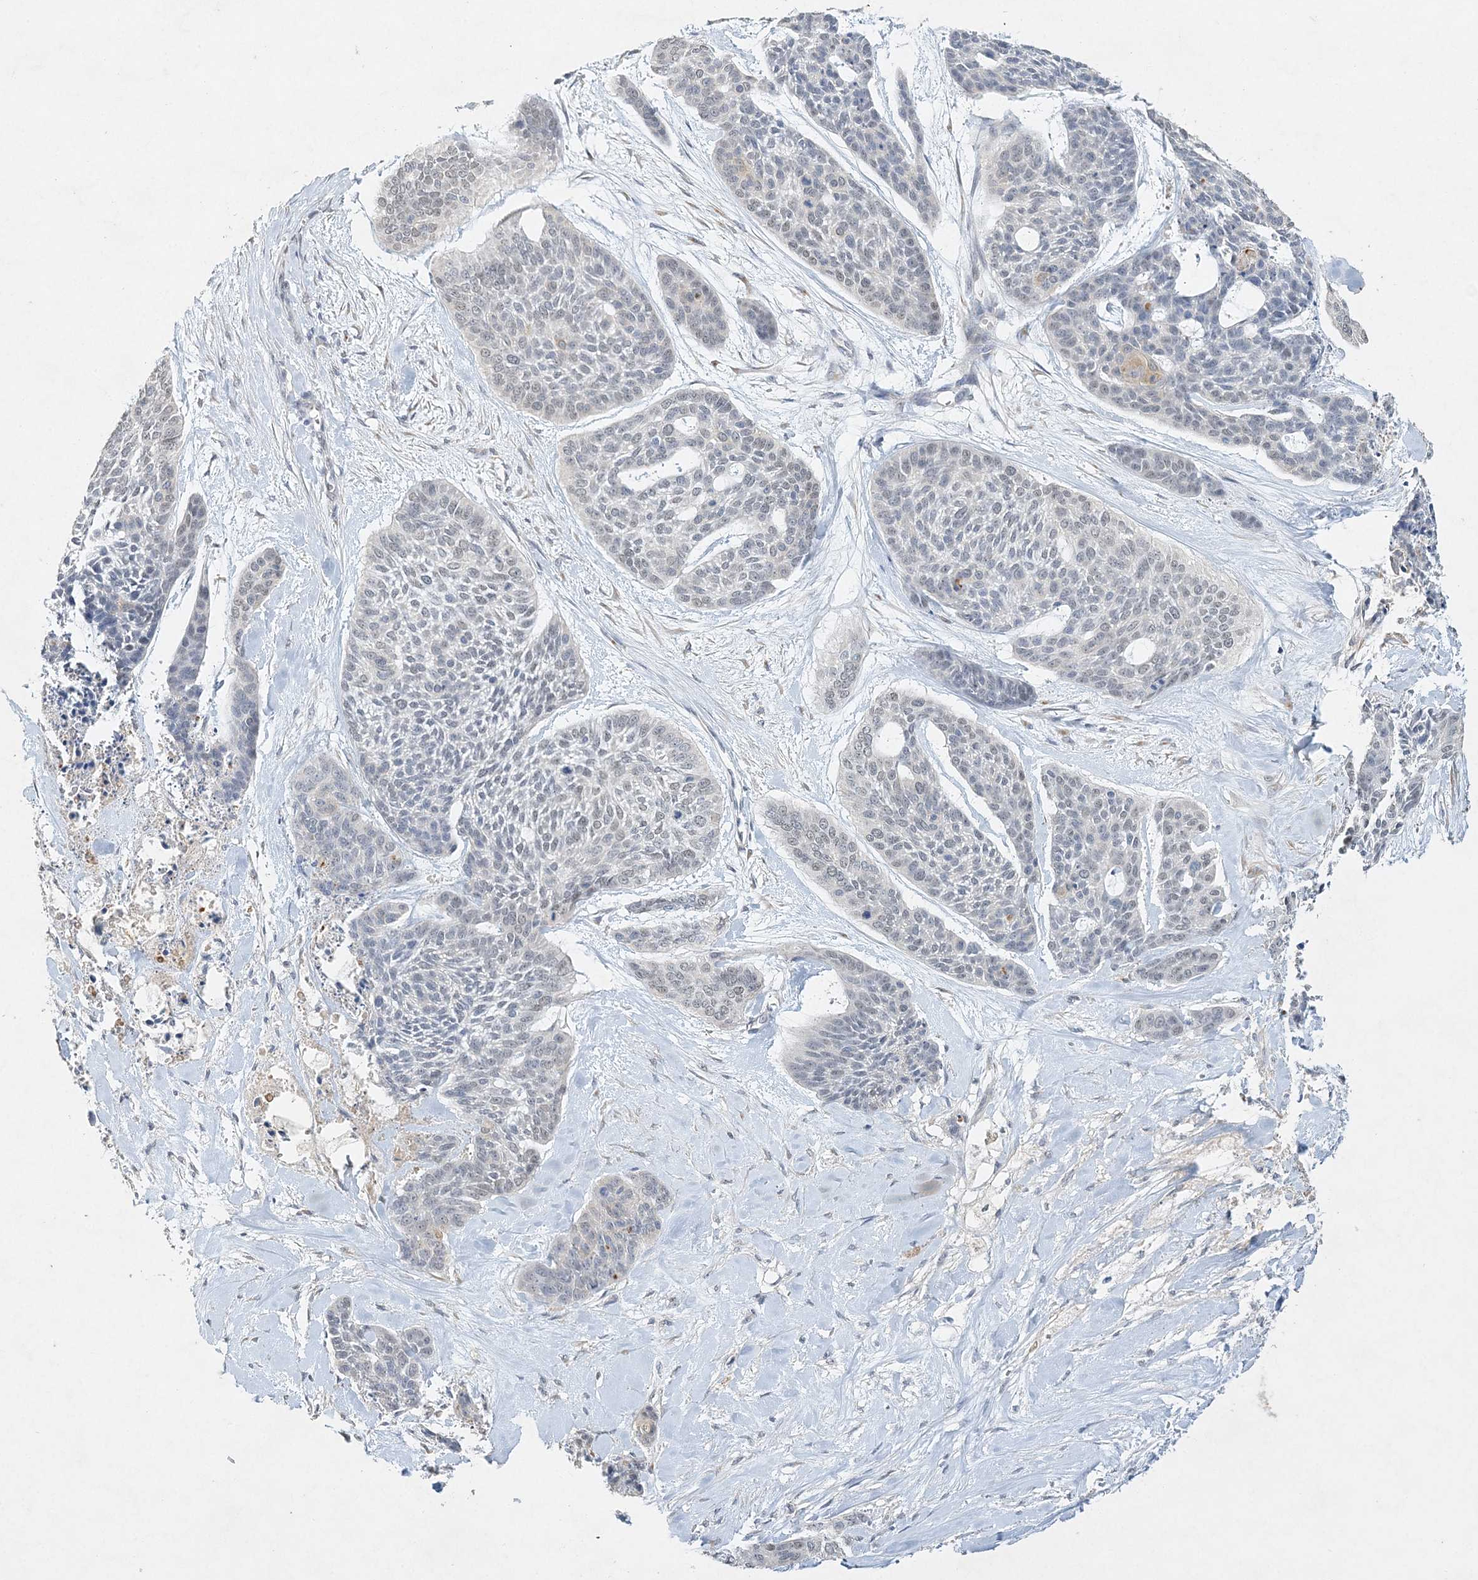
{"staining": {"intensity": "negative", "quantity": "none", "location": "none"}, "tissue": "skin cancer", "cell_type": "Tumor cells", "image_type": "cancer", "snomed": [{"axis": "morphology", "description": "Basal cell carcinoma"}, {"axis": "topography", "description": "Skin"}], "caption": "Immunohistochemistry of basal cell carcinoma (skin) demonstrates no positivity in tumor cells.", "gene": "MAT2B", "patient": {"sex": "female", "age": 64}}